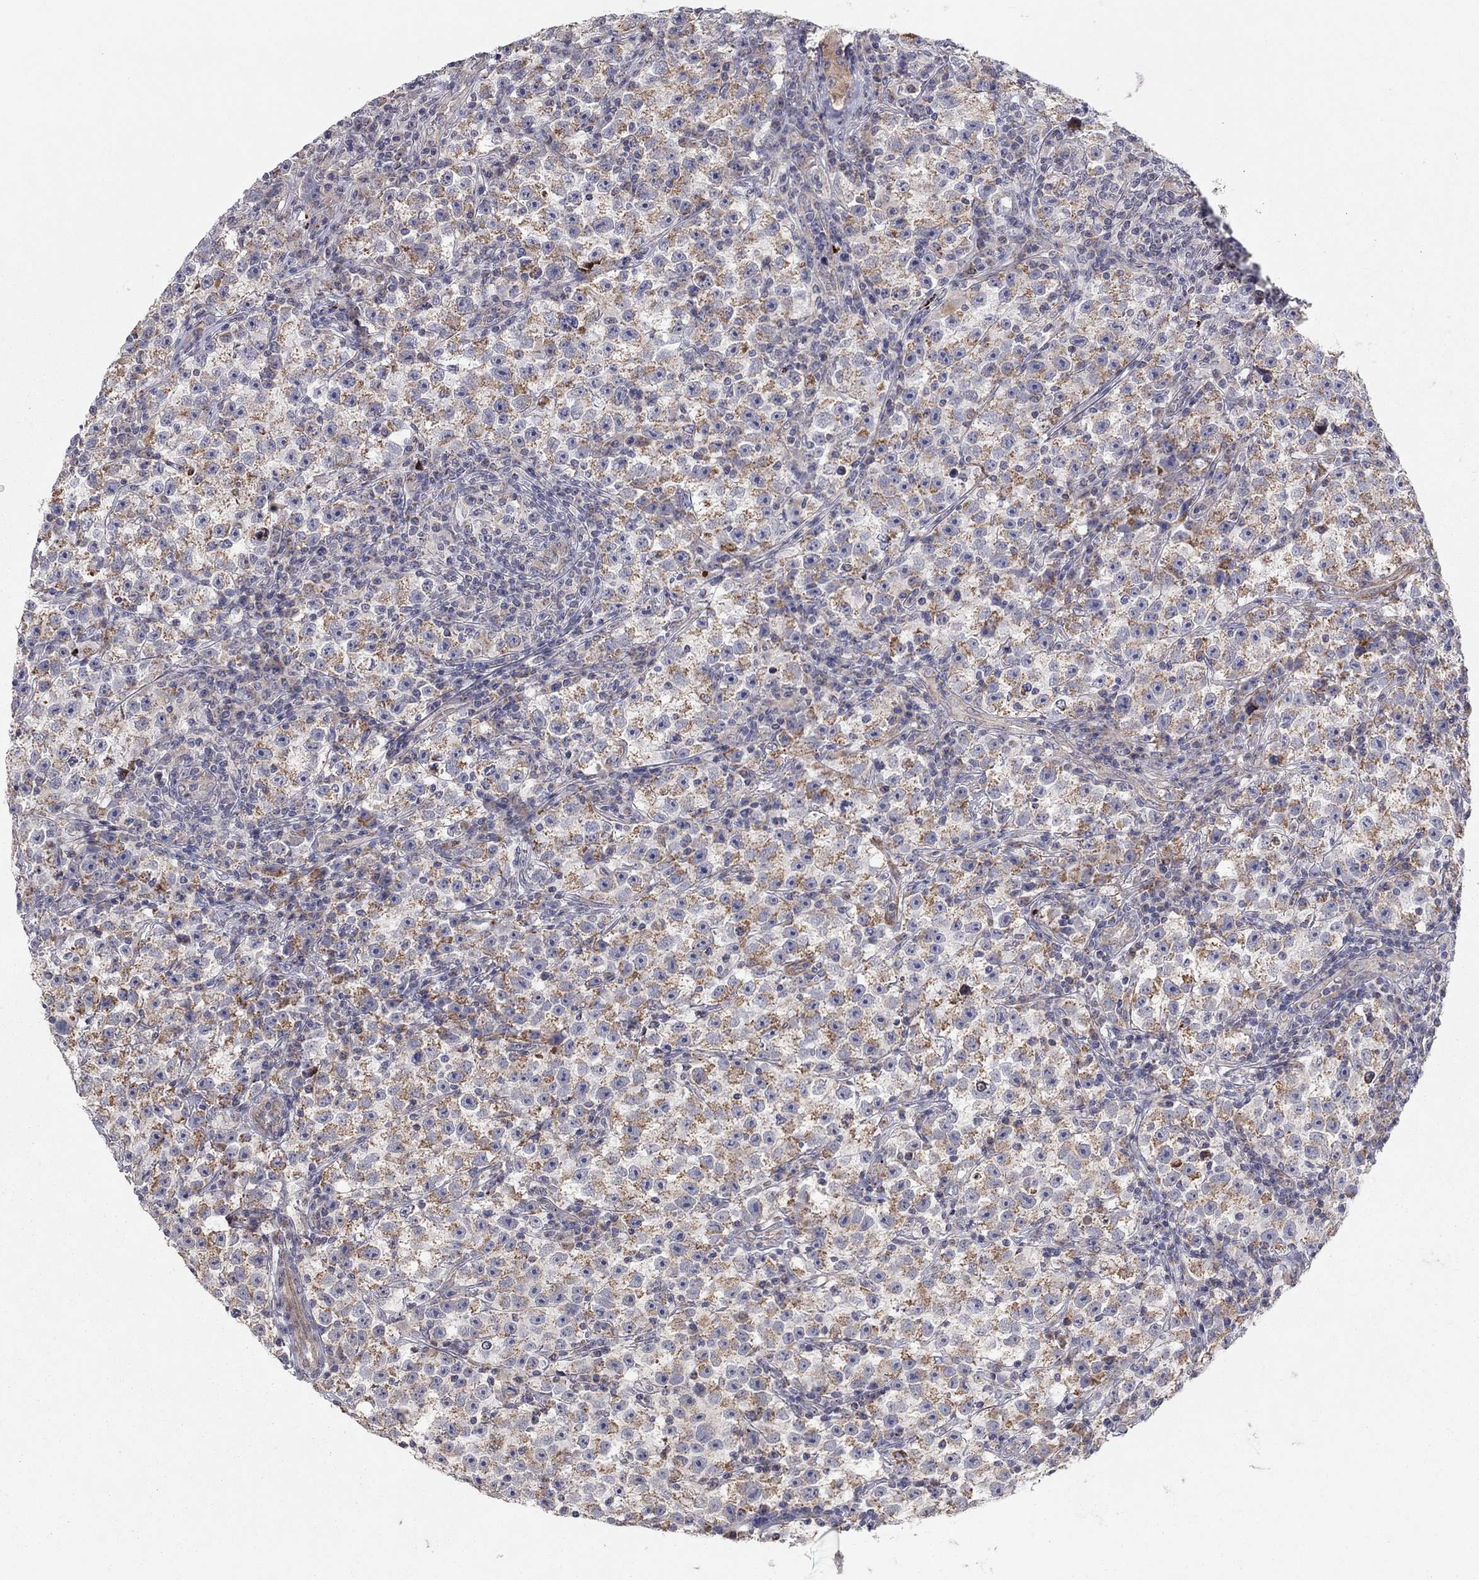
{"staining": {"intensity": "moderate", "quantity": ">75%", "location": "cytoplasmic/membranous"}, "tissue": "testis cancer", "cell_type": "Tumor cells", "image_type": "cancer", "snomed": [{"axis": "morphology", "description": "Seminoma, NOS"}, {"axis": "topography", "description": "Testis"}], "caption": "The immunohistochemical stain labels moderate cytoplasmic/membranous staining in tumor cells of seminoma (testis) tissue. The staining was performed using DAB to visualize the protein expression in brown, while the nuclei were stained in blue with hematoxylin (Magnification: 20x).", "gene": "CRACDL", "patient": {"sex": "male", "age": 22}}